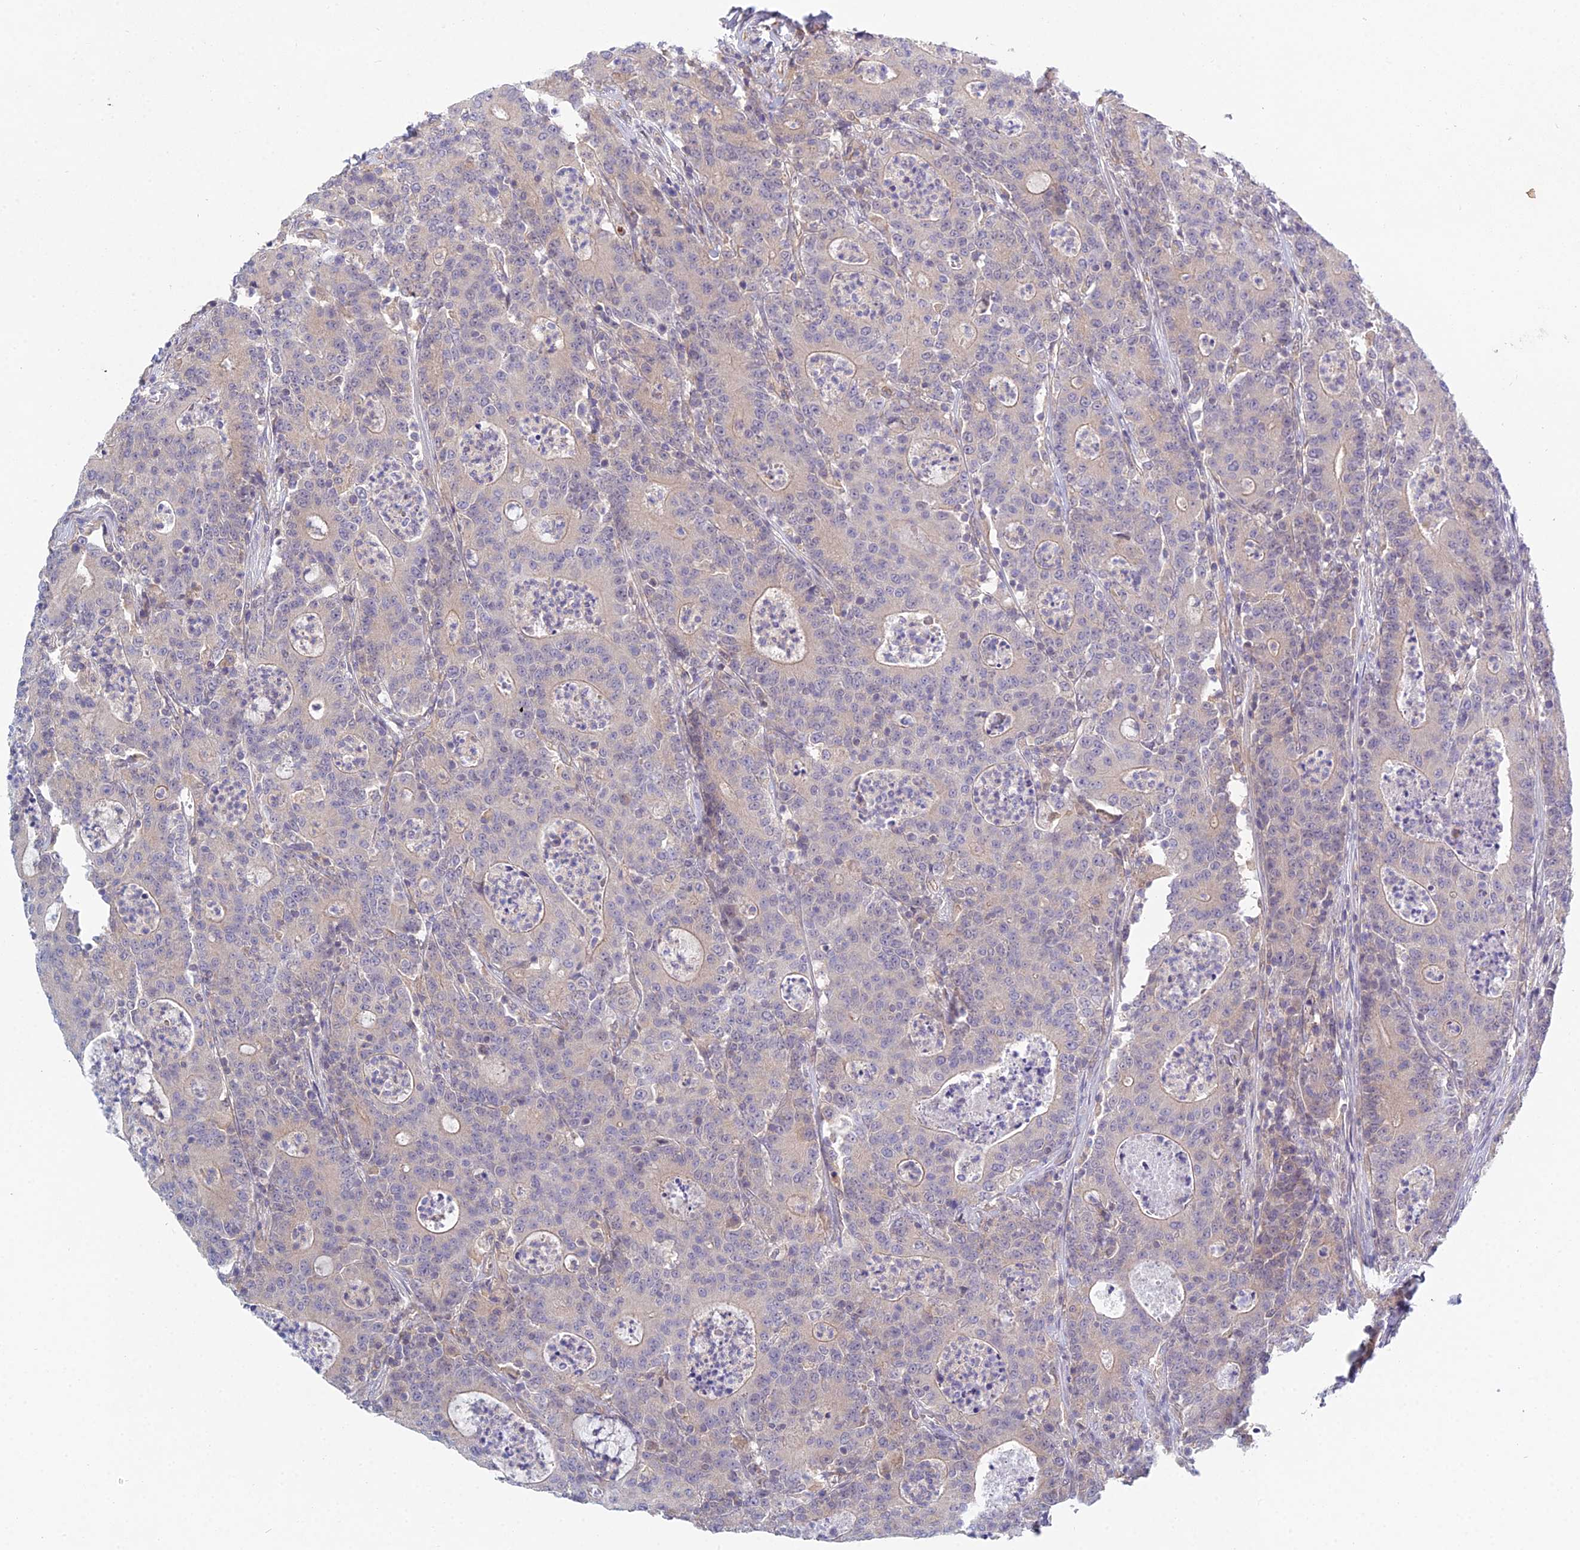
{"staining": {"intensity": "weak", "quantity": "25%-75%", "location": "cytoplasmic/membranous"}, "tissue": "colorectal cancer", "cell_type": "Tumor cells", "image_type": "cancer", "snomed": [{"axis": "morphology", "description": "Adenocarcinoma, NOS"}, {"axis": "topography", "description": "Colon"}], "caption": "A brown stain shows weak cytoplasmic/membranous positivity of a protein in human colorectal cancer tumor cells.", "gene": "METTL26", "patient": {"sex": "male", "age": 83}}